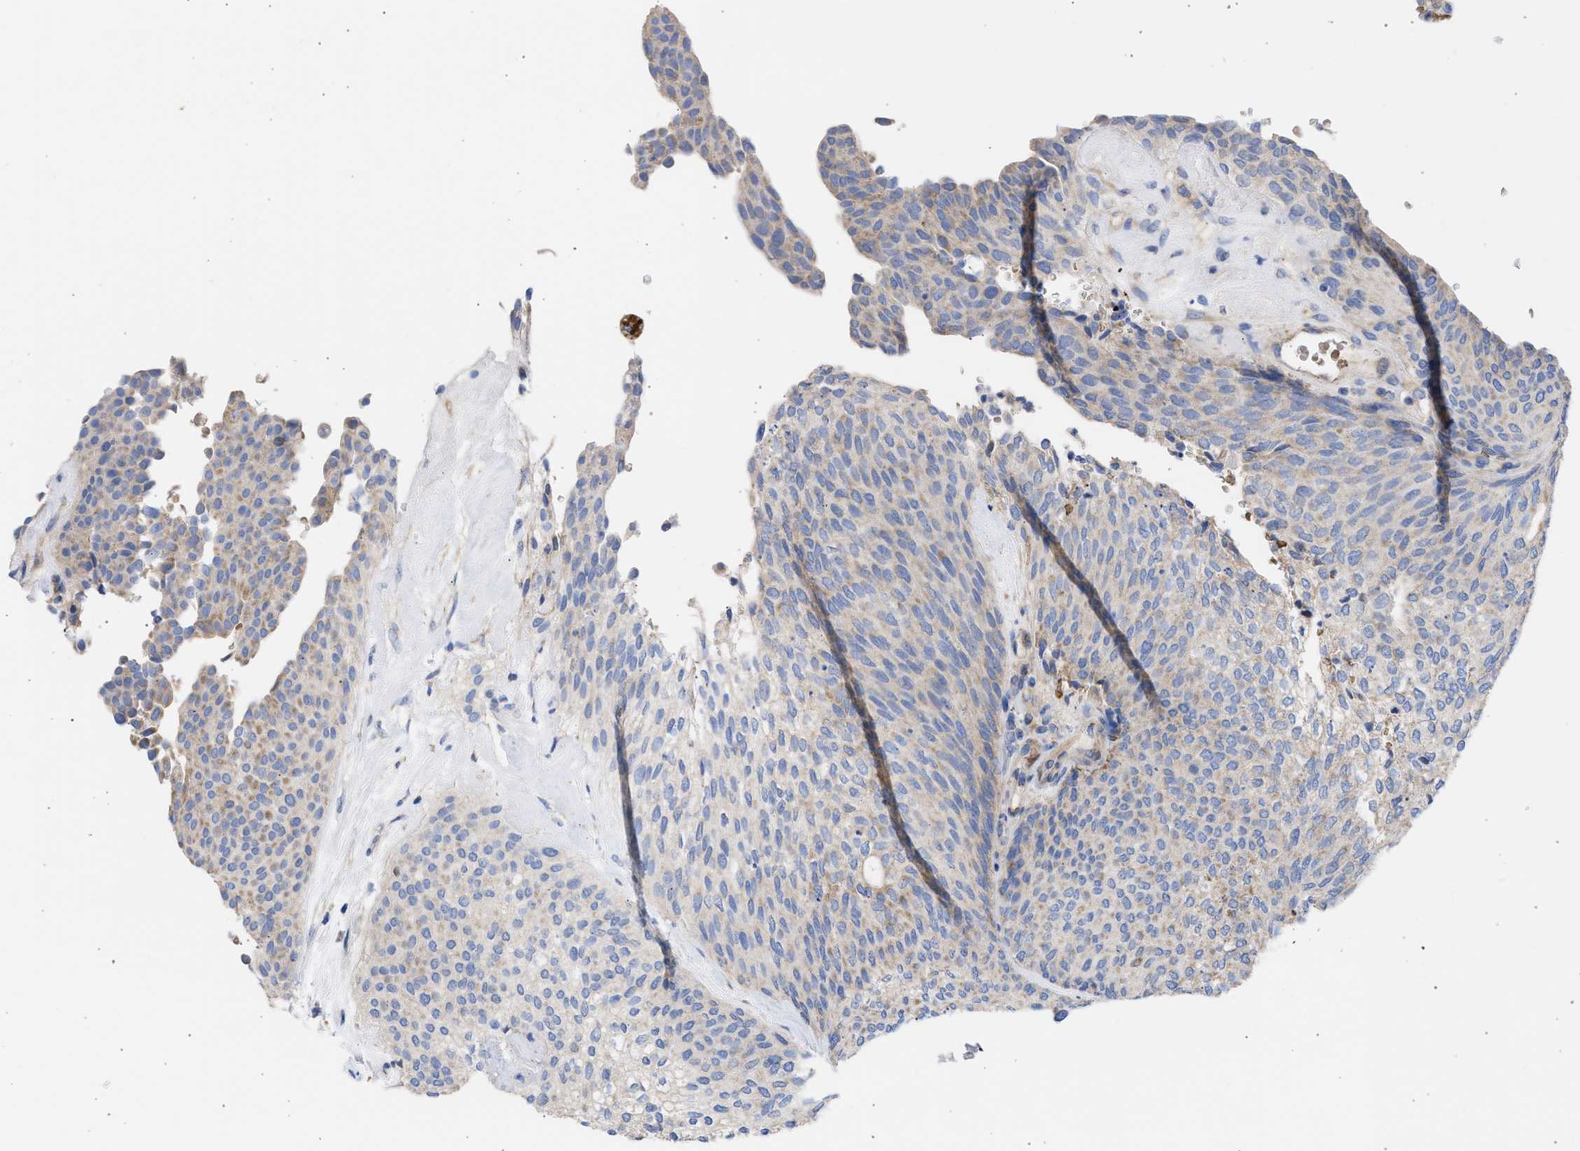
{"staining": {"intensity": "moderate", "quantity": "25%-75%", "location": "cytoplasmic/membranous"}, "tissue": "urothelial cancer", "cell_type": "Tumor cells", "image_type": "cancer", "snomed": [{"axis": "morphology", "description": "Urothelial carcinoma, Low grade"}, {"axis": "topography", "description": "Urinary bladder"}], "caption": "Protein staining reveals moderate cytoplasmic/membranous expression in about 25%-75% of tumor cells in low-grade urothelial carcinoma.", "gene": "BTG3", "patient": {"sex": "female", "age": 79}}